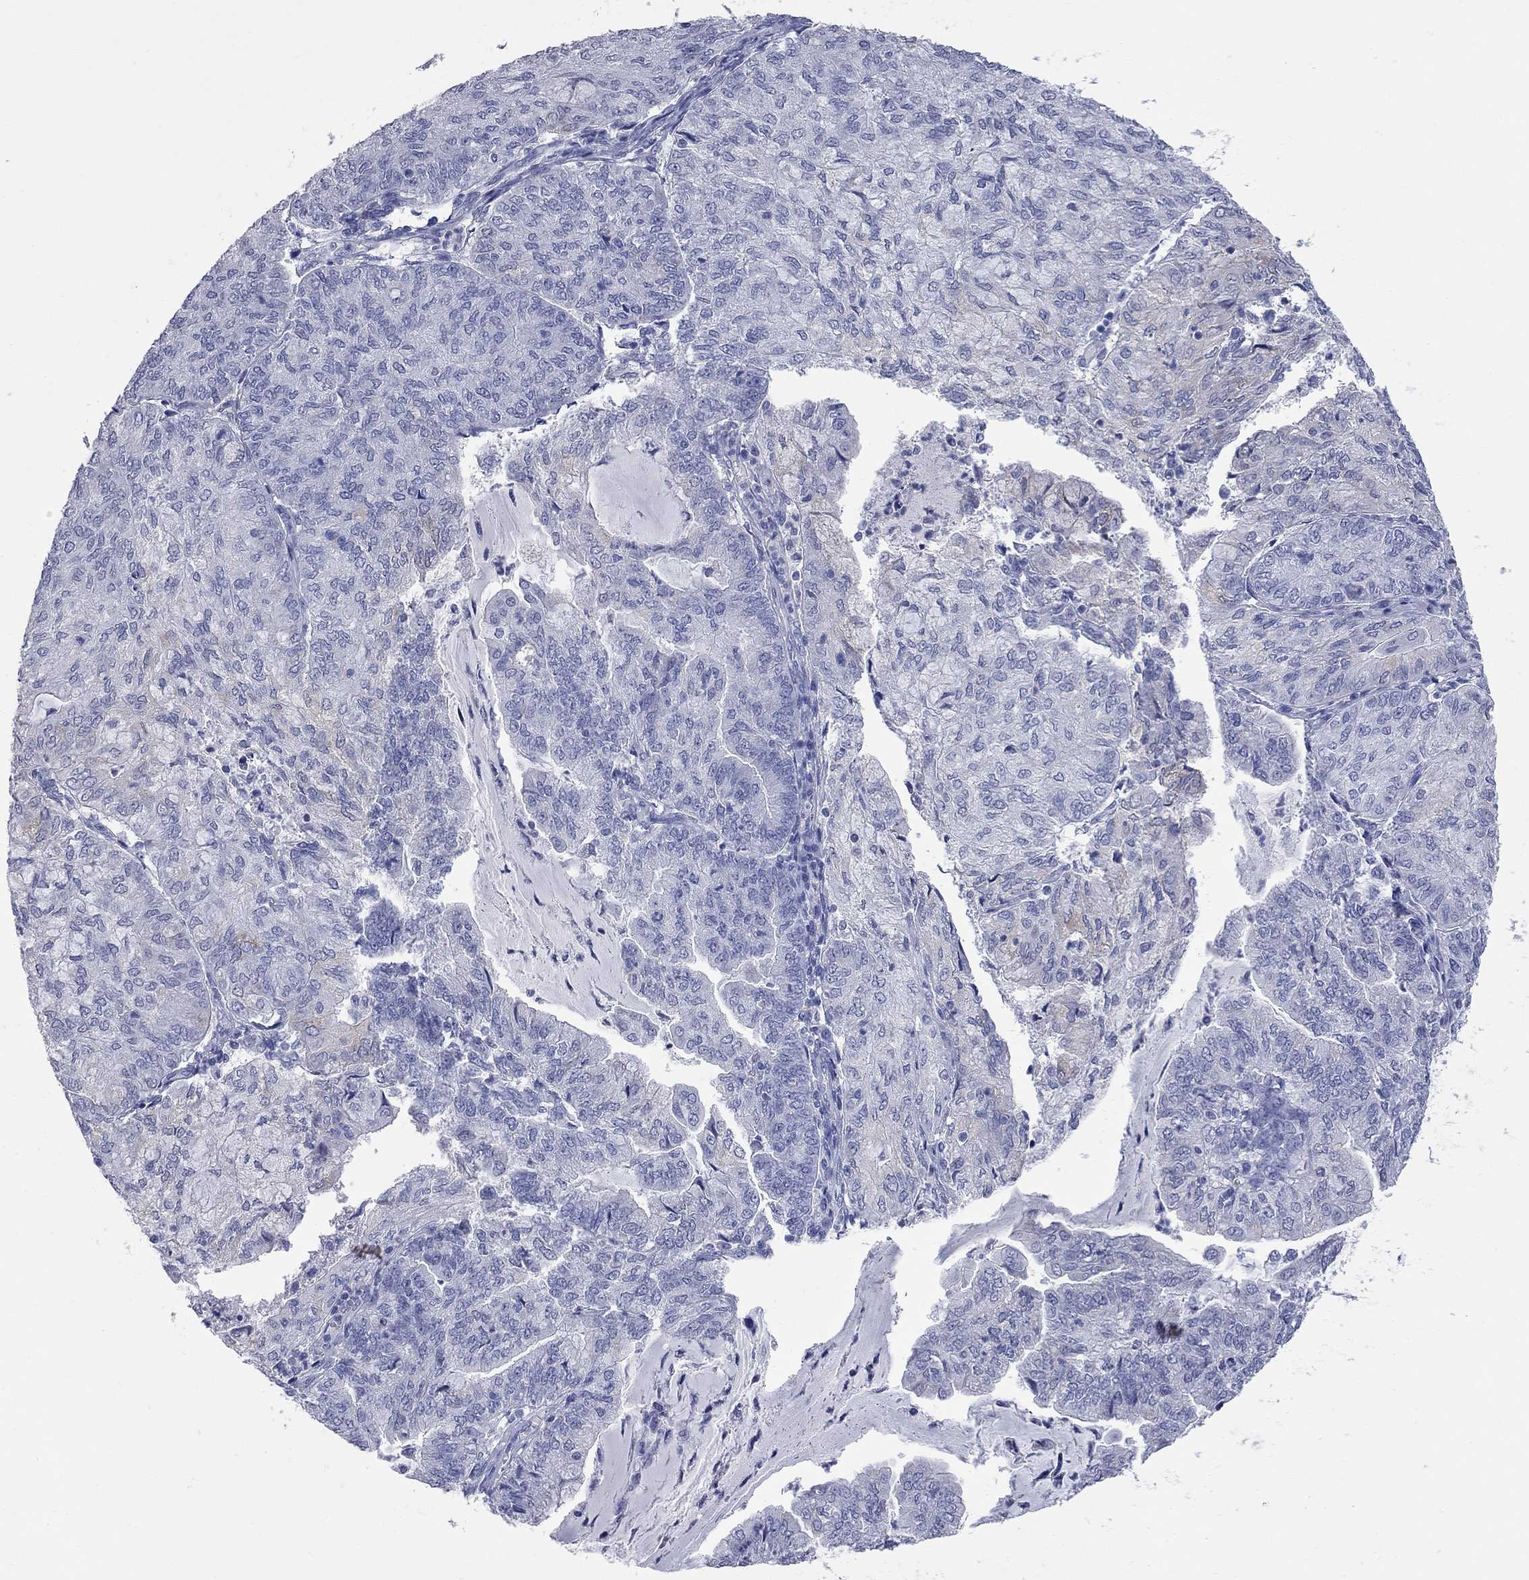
{"staining": {"intensity": "negative", "quantity": "none", "location": "none"}, "tissue": "endometrial cancer", "cell_type": "Tumor cells", "image_type": "cancer", "snomed": [{"axis": "morphology", "description": "Adenocarcinoma, NOS"}, {"axis": "topography", "description": "Endometrium"}], "caption": "Micrograph shows no protein positivity in tumor cells of endometrial cancer (adenocarcinoma) tissue.", "gene": "FAM221B", "patient": {"sex": "female", "age": 82}}